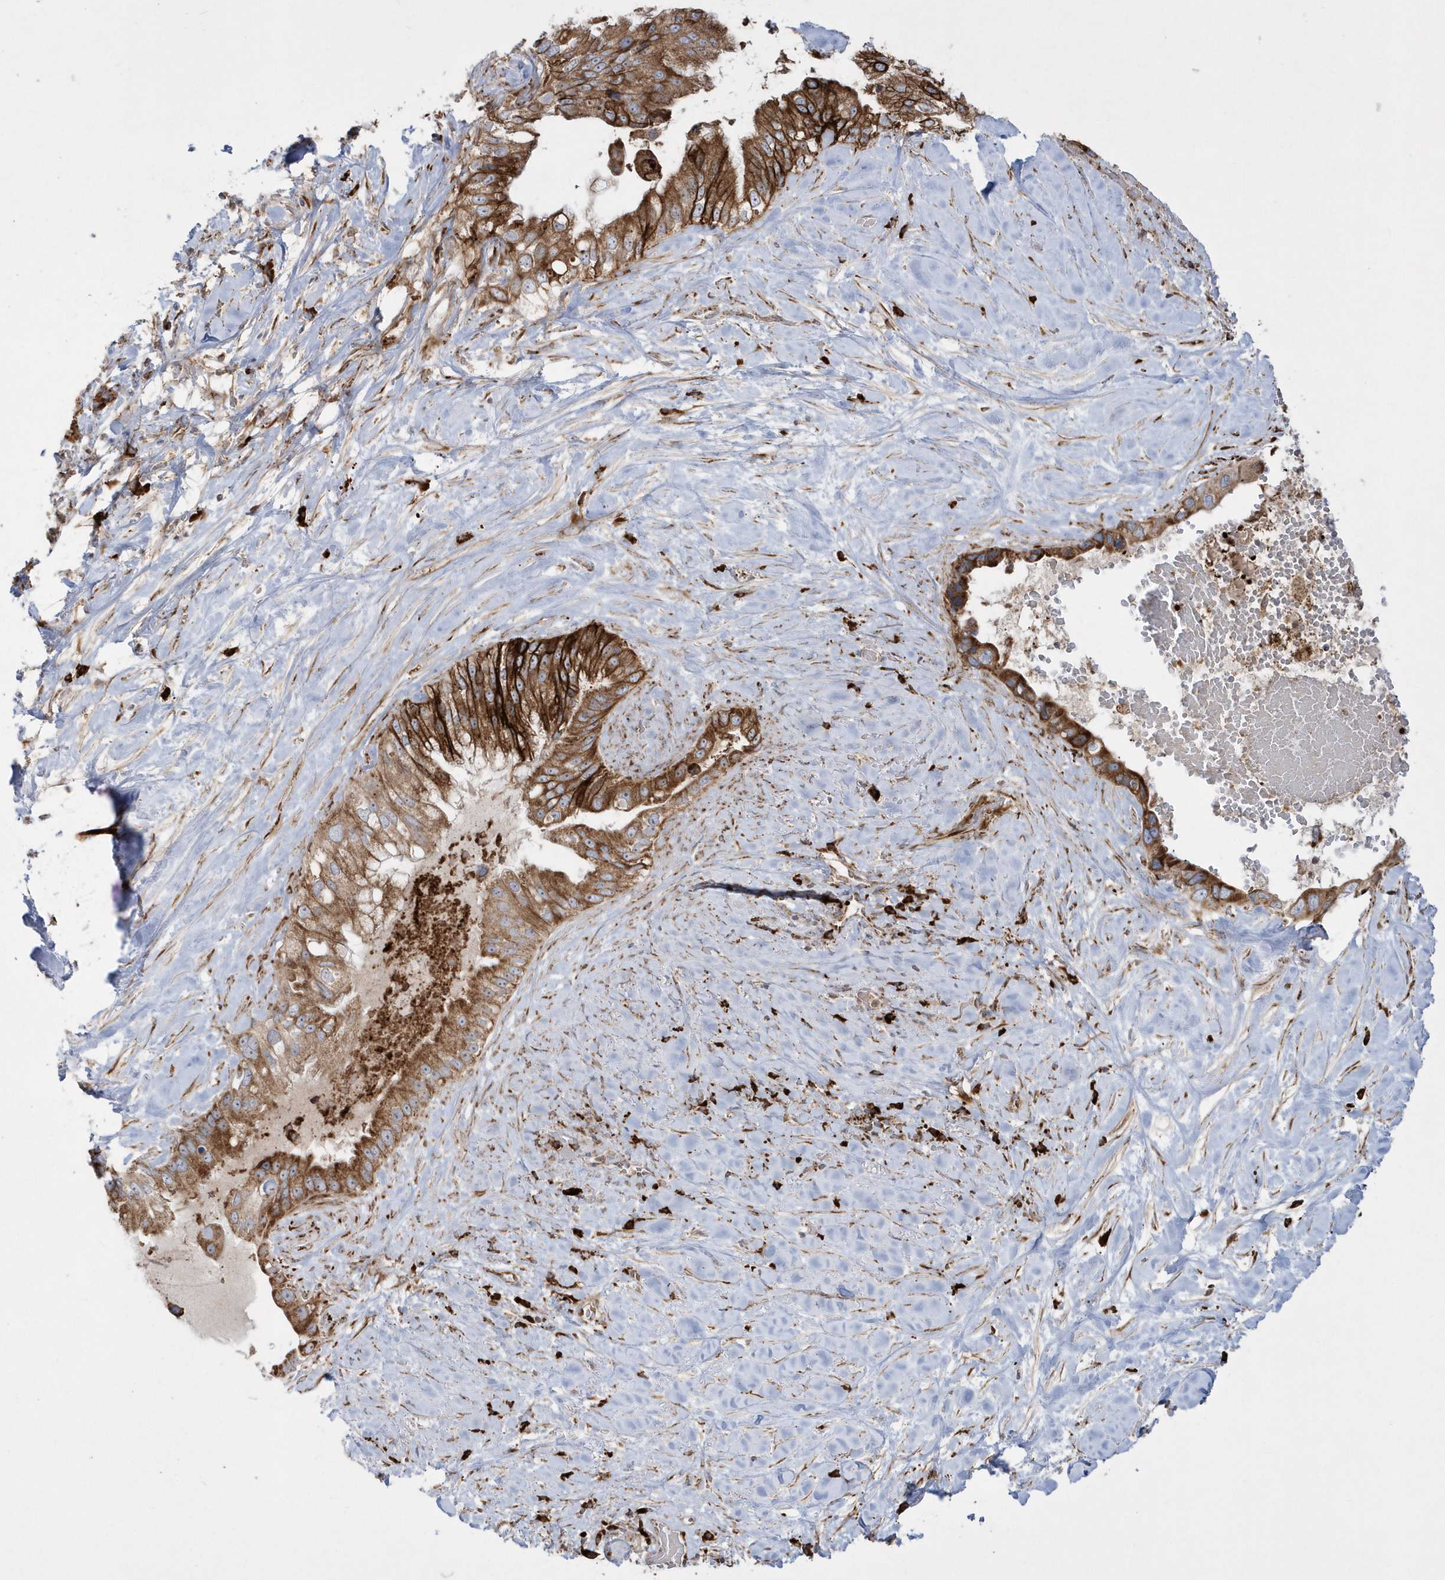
{"staining": {"intensity": "strong", "quantity": ">75%", "location": "cytoplasmic/membranous"}, "tissue": "pancreatic cancer", "cell_type": "Tumor cells", "image_type": "cancer", "snomed": [{"axis": "morphology", "description": "Inflammation, NOS"}, {"axis": "morphology", "description": "Adenocarcinoma, NOS"}, {"axis": "topography", "description": "Pancreas"}], "caption": "Approximately >75% of tumor cells in pancreatic cancer display strong cytoplasmic/membranous protein expression as visualized by brown immunohistochemical staining.", "gene": "SH3BP2", "patient": {"sex": "female", "age": 56}}